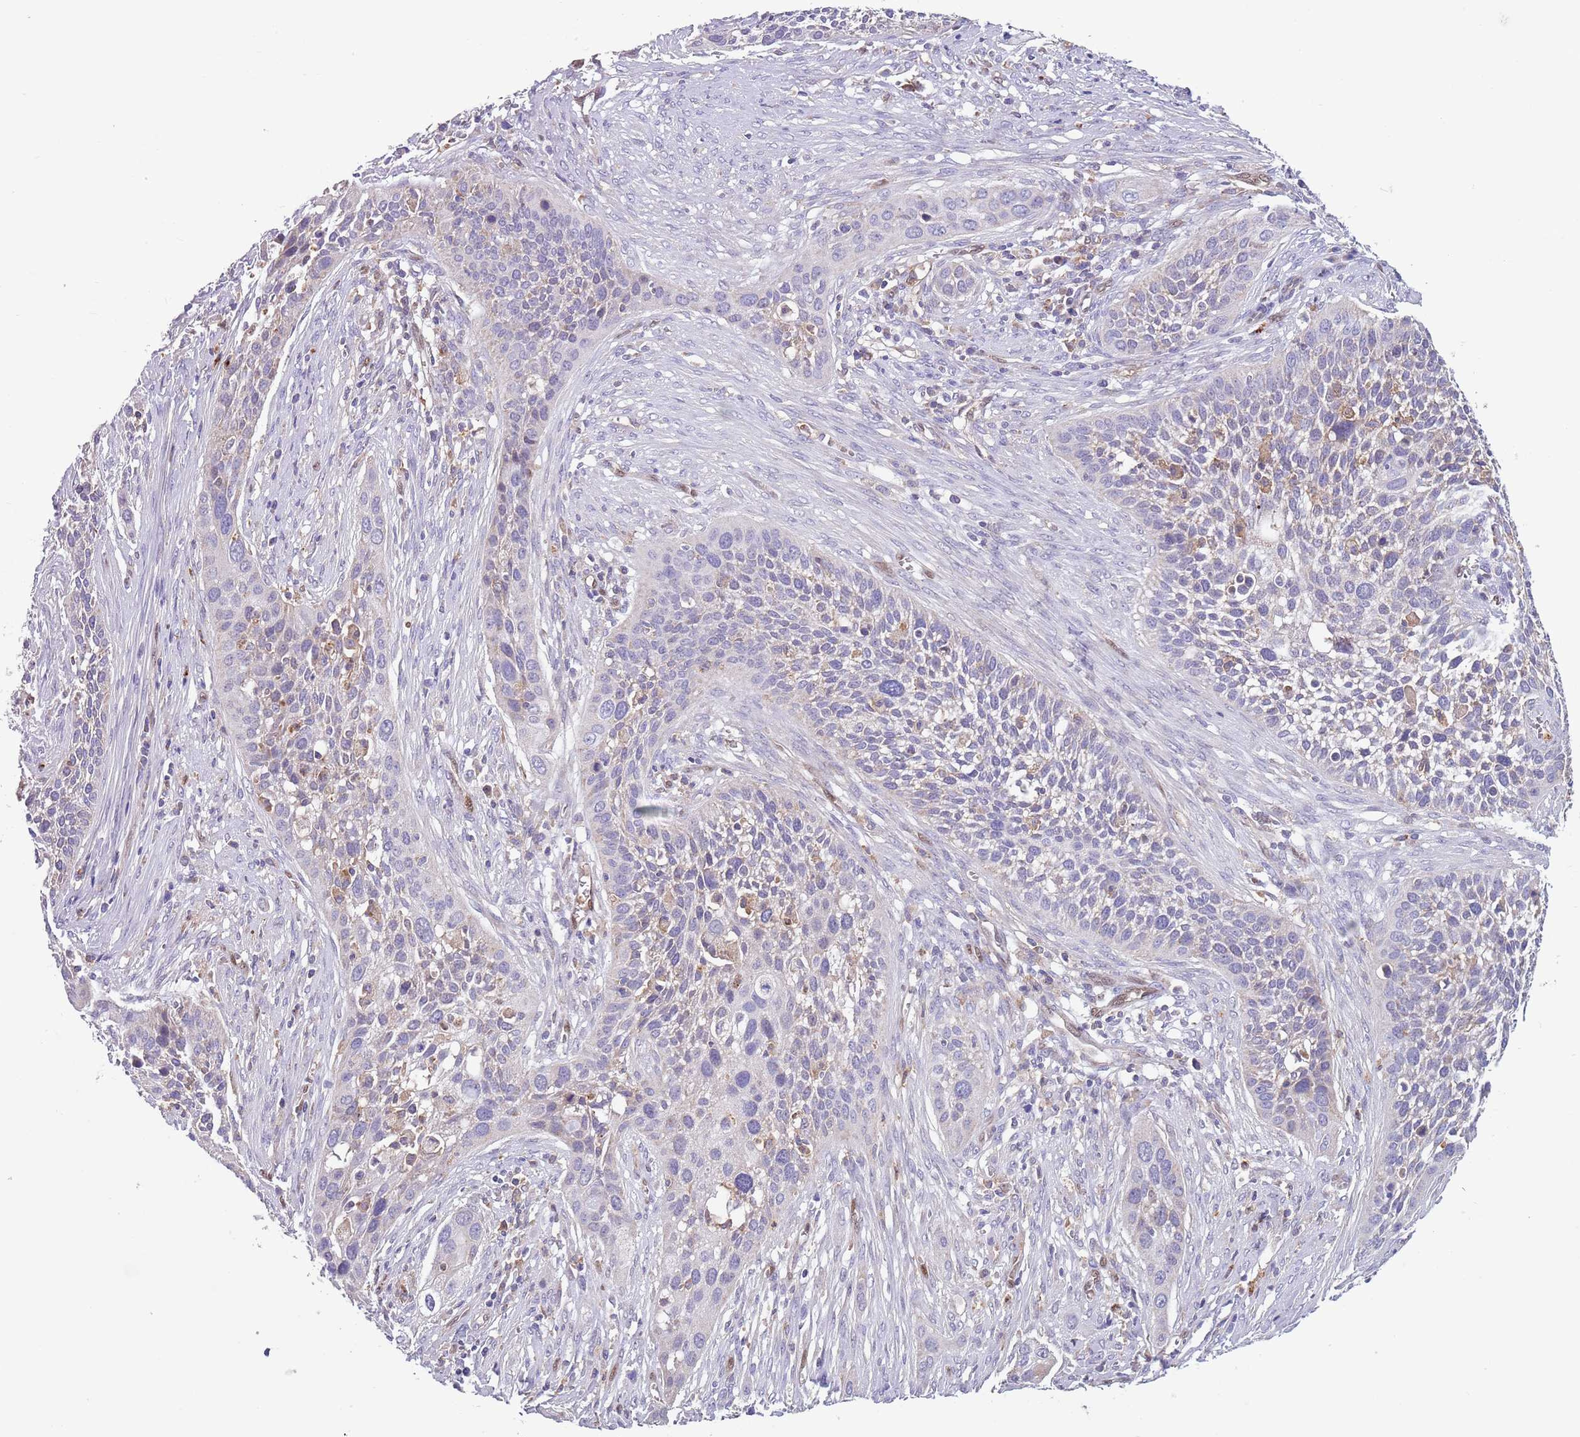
{"staining": {"intensity": "negative", "quantity": "none", "location": "none"}, "tissue": "cervical cancer", "cell_type": "Tumor cells", "image_type": "cancer", "snomed": [{"axis": "morphology", "description": "Squamous cell carcinoma, NOS"}, {"axis": "topography", "description": "Cervix"}], "caption": "High power microscopy micrograph of an immunohistochemistry micrograph of cervical cancer, revealing no significant staining in tumor cells.", "gene": "DDT", "patient": {"sex": "female", "age": 34}}